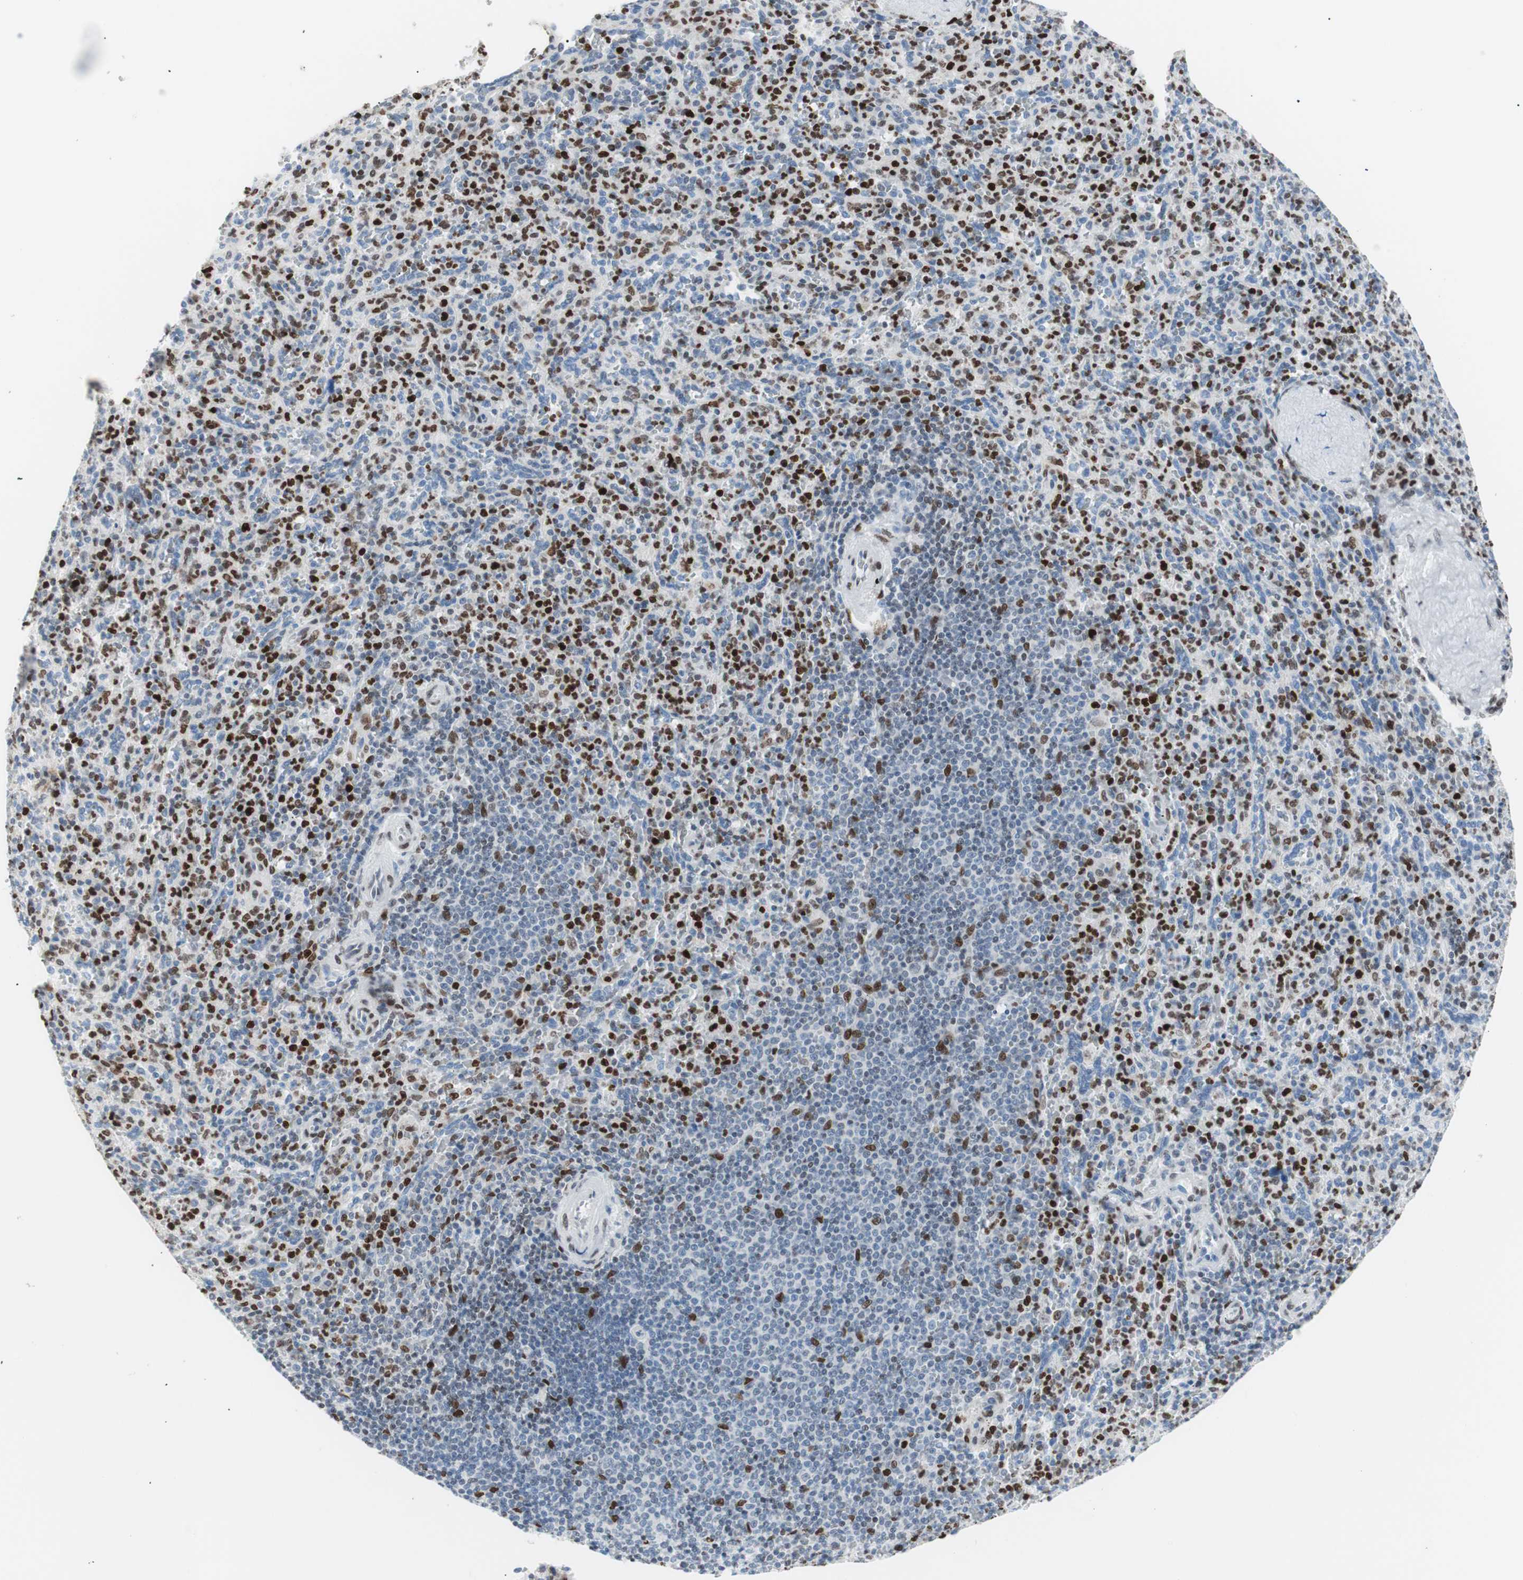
{"staining": {"intensity": "strong", "quantity": "<25%", "location": "nuclear"}, "tissue": "spleen", "cell_type": "Cells in red pulp", "image_type": "normal", "snomed": [{"axis": "morphology", "description": "Normal tissue, NOS"}, {"axis": "topography", "description": "Spleen"}], "caption": "The histopathology image displays staining of unremarkable spleen, revealing strong nuclear protein staining (brown color) within cells in red pulp. Using DAB (brown) and hematoxylin (blue) stains, captured at high magnification using brightfield microscopy.", "gene": "CEBPB", "patient": {"sex": "male", "age": 36}}